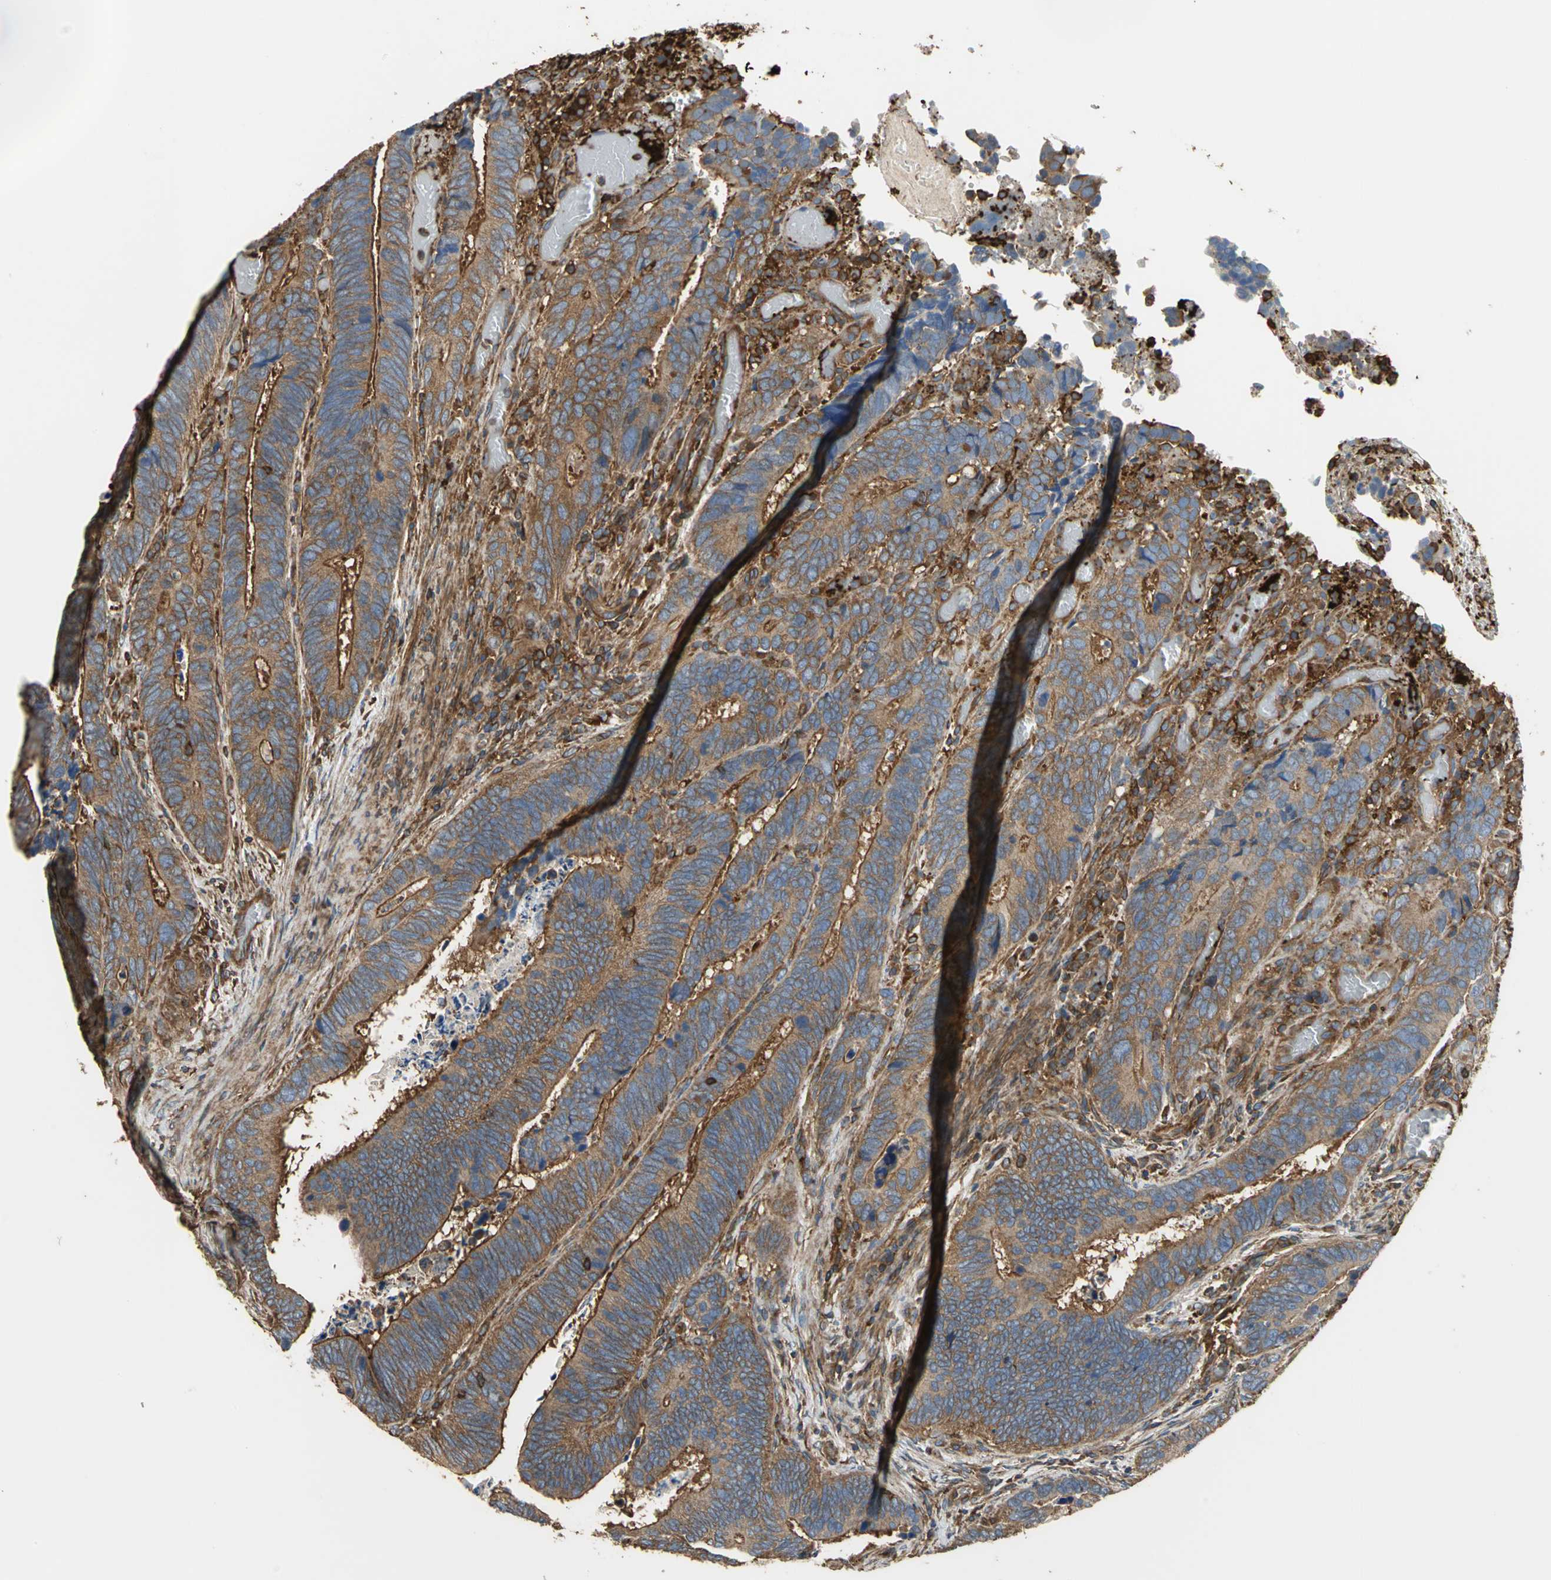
{"staining": {"intensity": "strong", "quantity": ">75%", "location": "cytoplasmic/membranous"}, "tissue": "colorectal cancer", "cell_type": "Tumor cells", "image_type": "cancer", "snomed": [{"axis": "morphology", "description": "Adenocarcinoma, NOS"}, {"axis": "topography", "description": "Colon"}], "caption": "The image shows a brown stain indicating the presence of a protein in the cytoplasmic/membranous of tumor cells in colorectal cancer (adenocarcinoma).", "gene": "TLN1", "patient": {"sex": "male", "age": 72}}